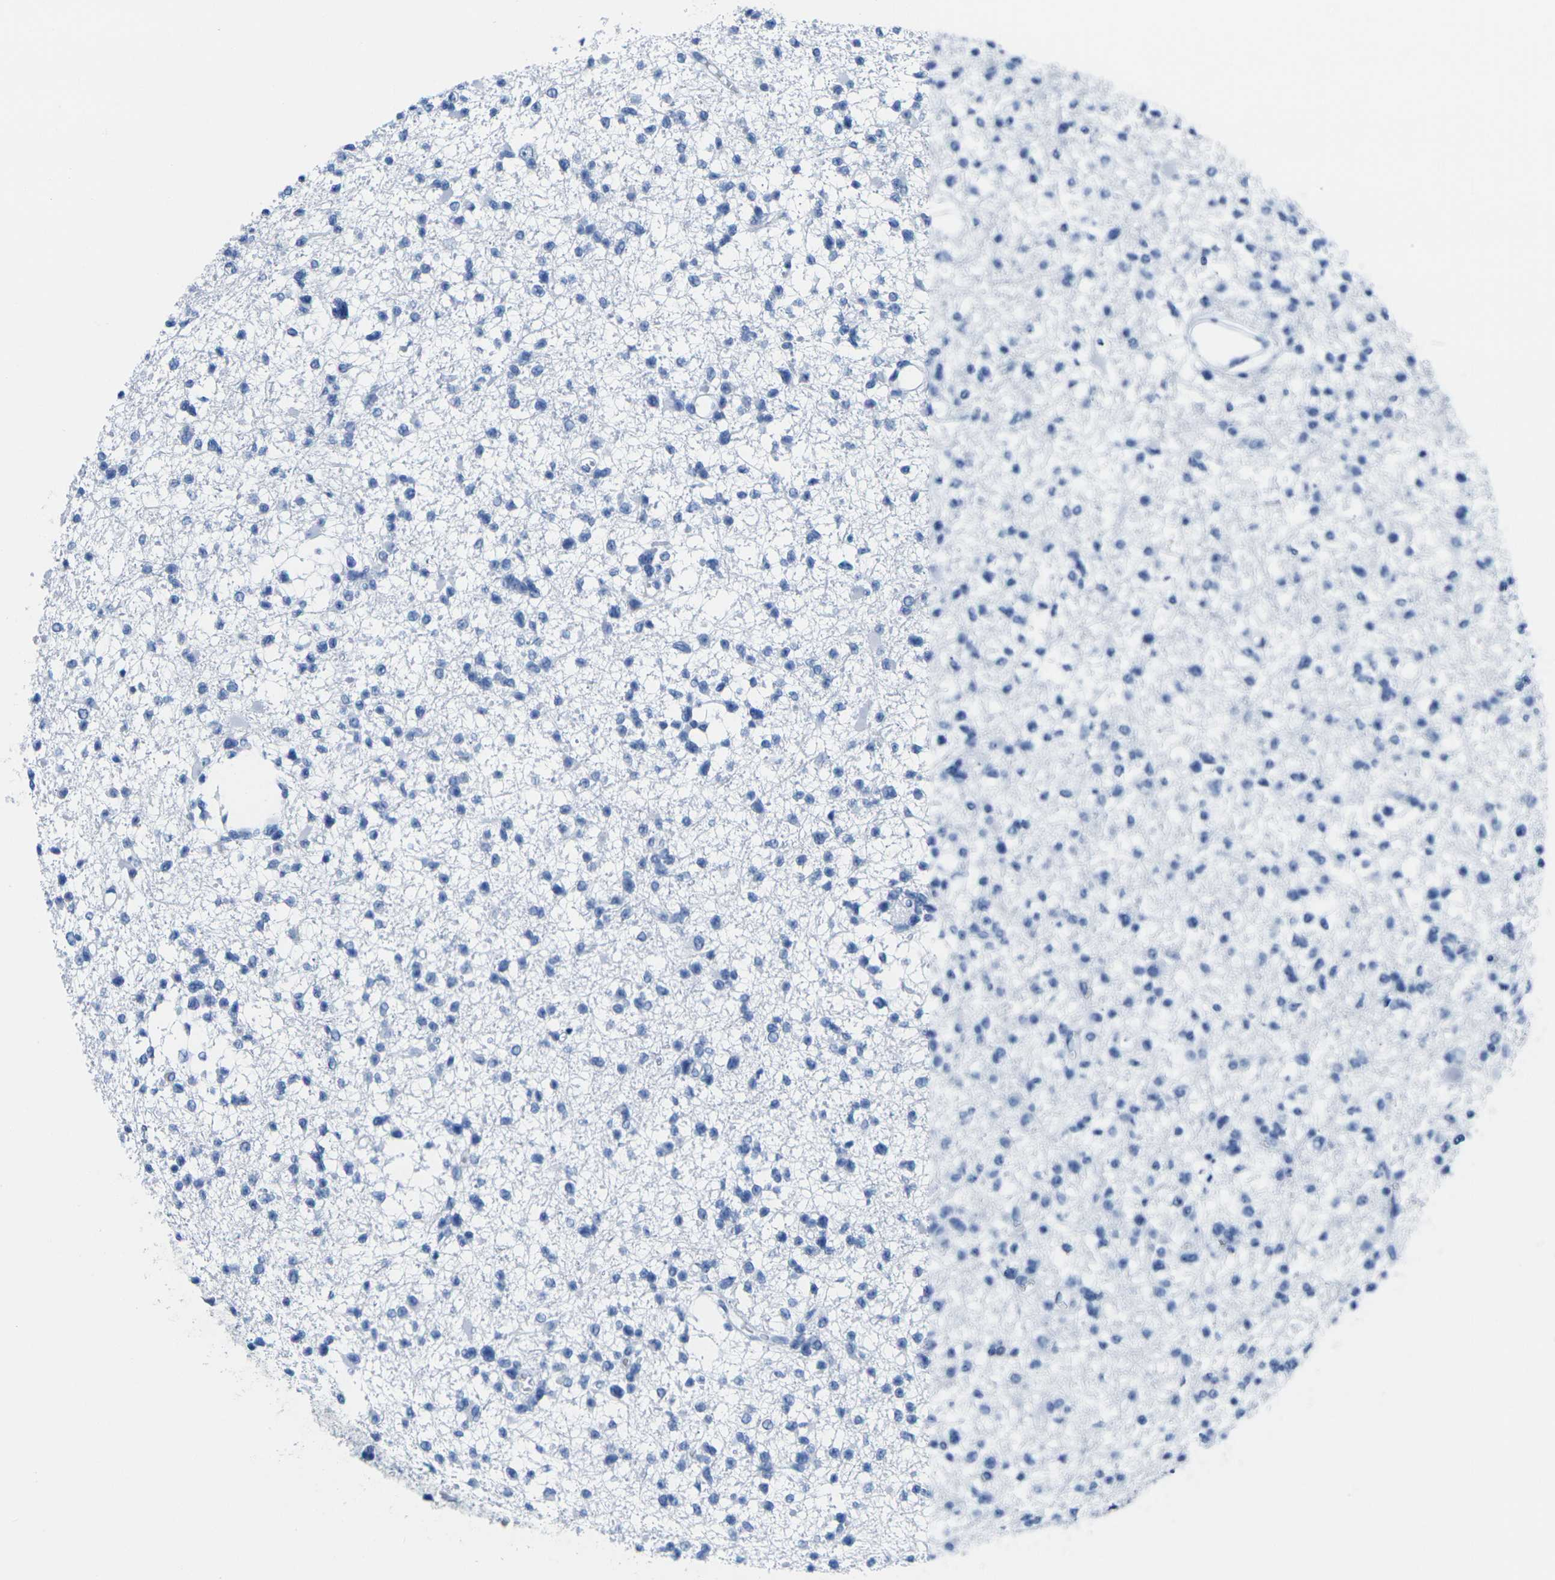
{"staining": {"intensity": "negative", "quantity": "none", "location": "none"}, "tissue": "glioma", "cell_type": "Tumor cells", "image_type": "cancer", "snomed": [{"axis": "morphology", "description": "Glioma, malignant, Low grade"}, {"axis": "topography", "description": "Brain"}], "caption": "There is no significant positivity in tumor cells of glioma.", "gene": "CNN1", "patient": {"sex": "female", "age": 22}}